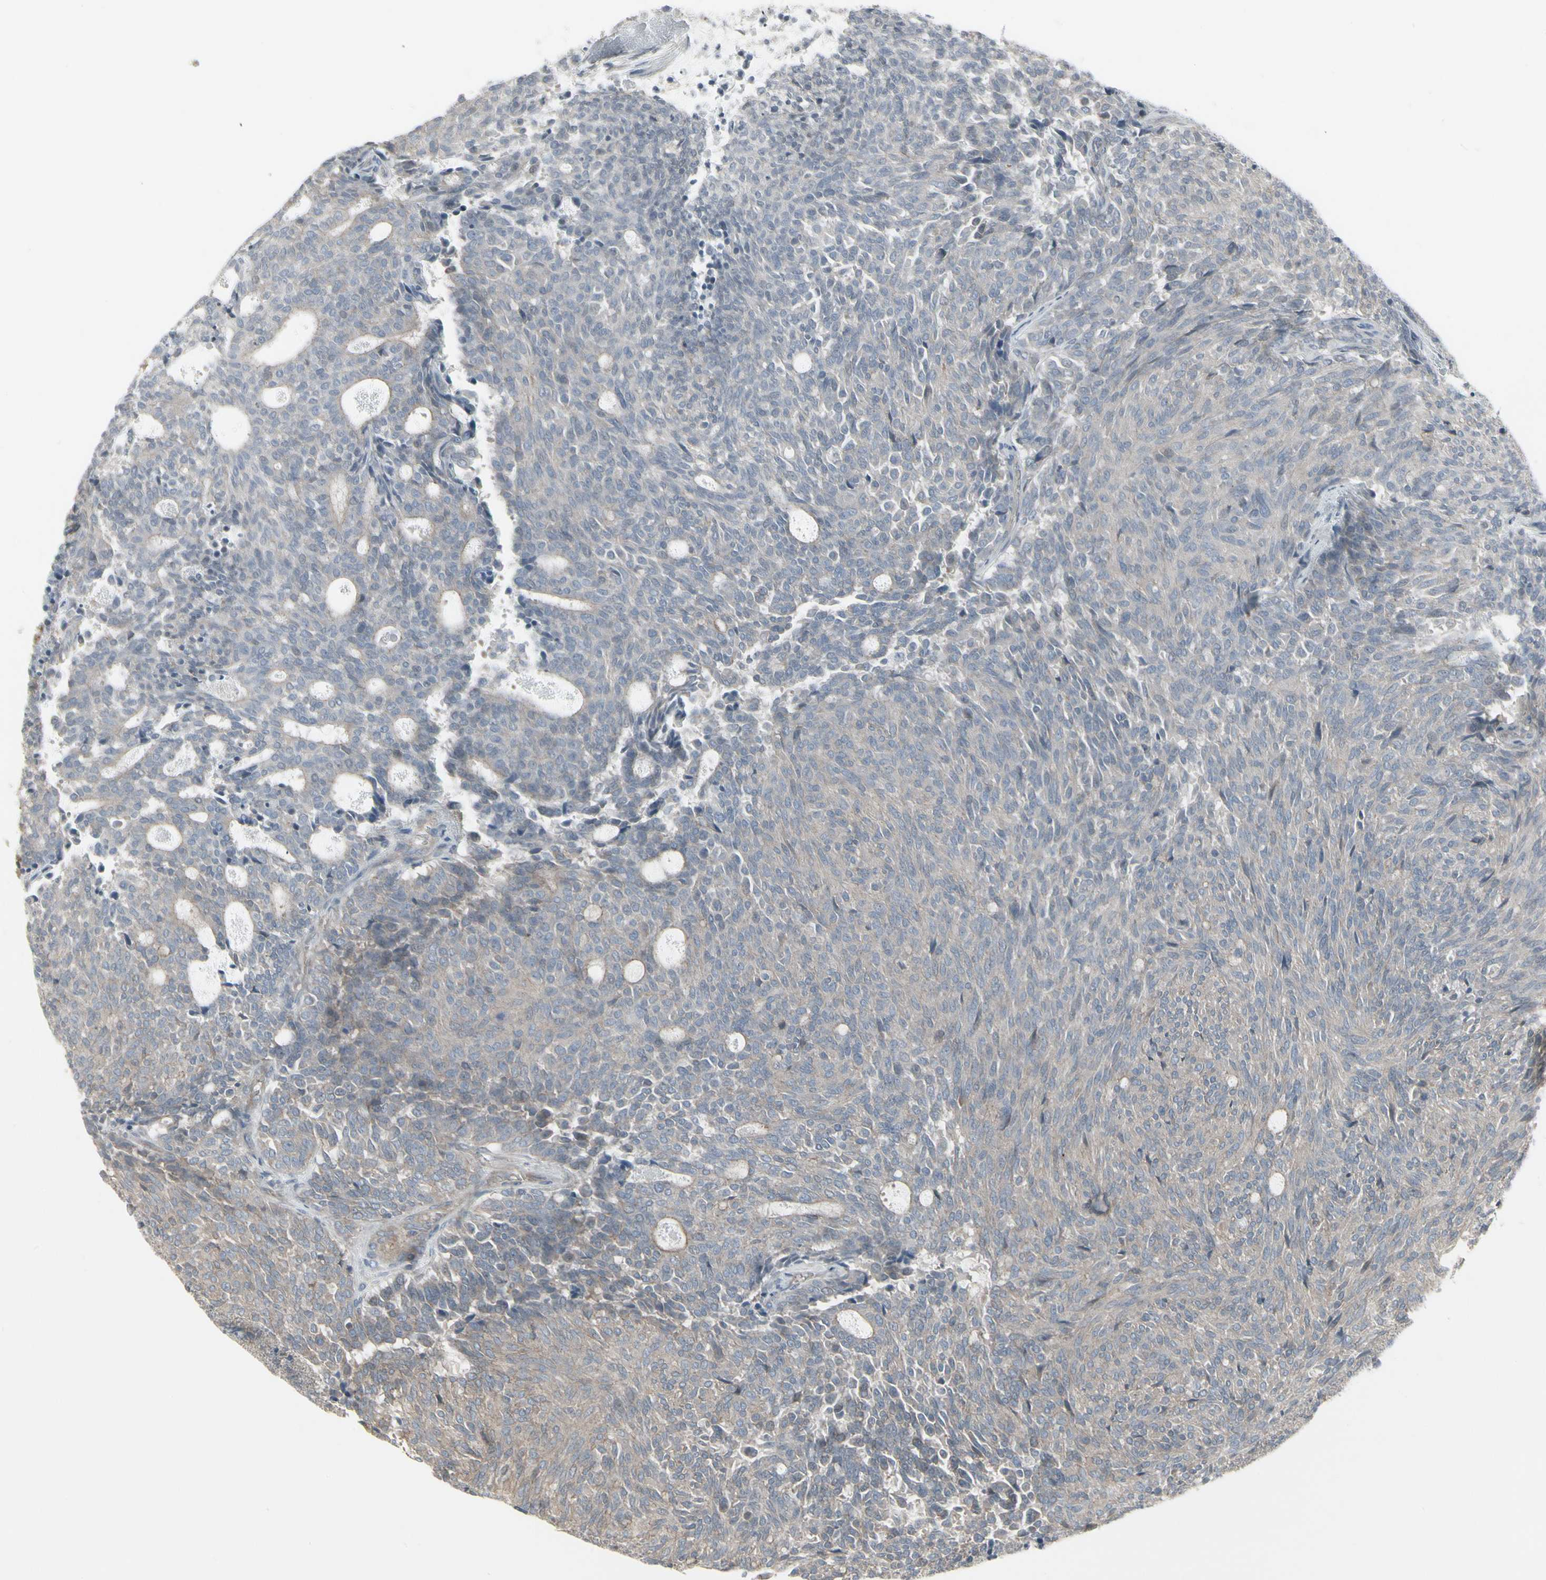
{"staining": {"intensity": "weak", "quantity": ">75%", "location": "cytoplasmic/membranous"}, "tissue": "carcinoid", "cell_type": "Tumor cells", "image_type": "cancer", "snomed": [{"axis": "morphology", "description": "Carcinoid, malignant, NOS"}, {"axis": "topography", "description": "Pancreas"}], "caption": "The photomicrograph exhibits a brown stain indicating the presence of a protein in the cytoplasmic/membranous of tumor cells in carcinoid. (DAB = brown stain, brightfield microscopy at high magnification).", "gene": "EPS15", "patient": {"sex": "female", "age": 54}}